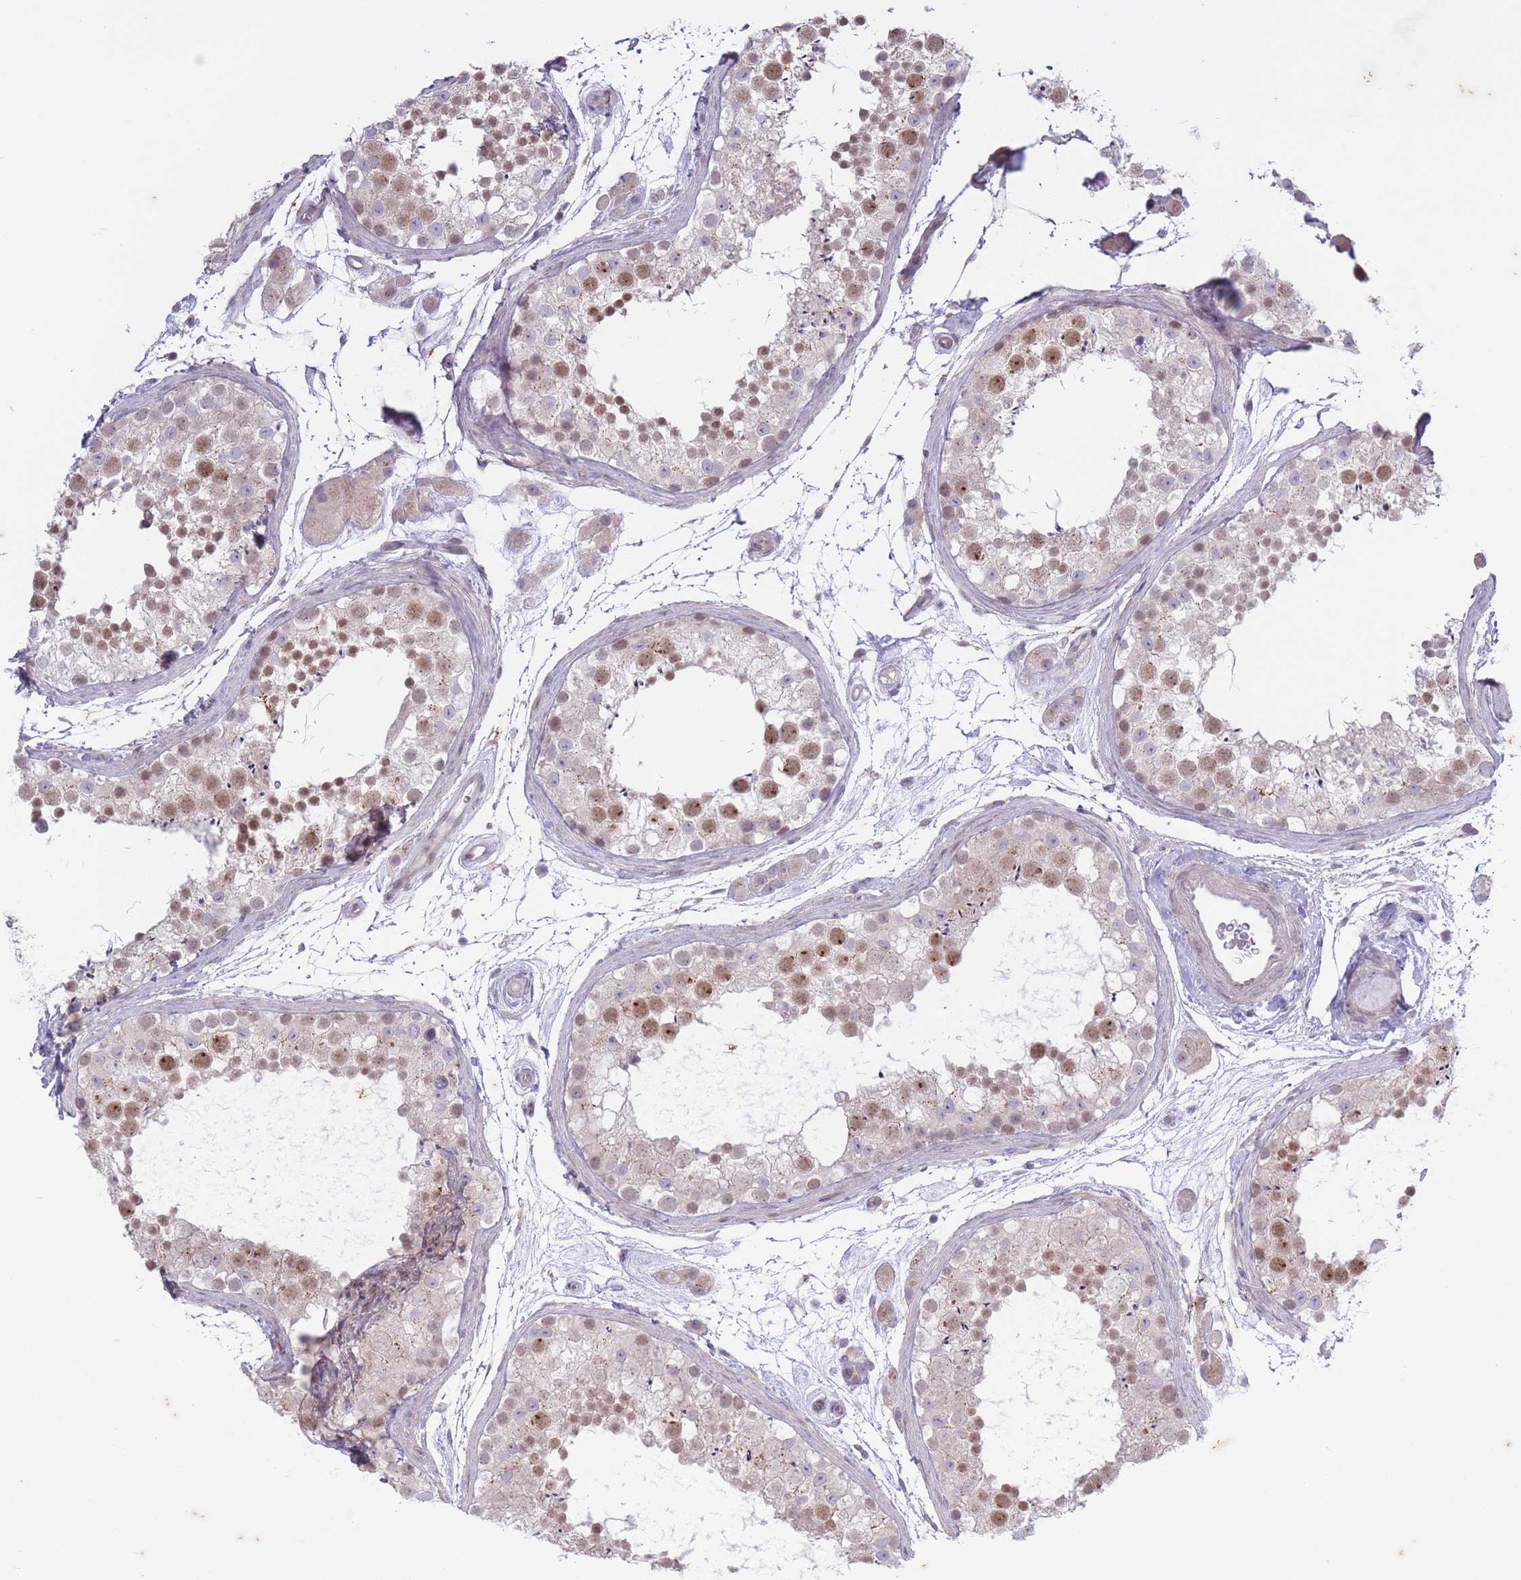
{"staining": {"intensity": "moderate", "quantity": "25%-75%", "location": "nuclear"}, "tissue": "testis", "cell_type": "Cells in seminiferous ducts", "image_type": "normal", "snomed": [{"axis": "morphology", "description": "Normal tissue, NOS"}, {"axis": "topography", "description": "Testis"}], "caption": "Immunohistochemical staining of normal testis exhibits moderate nuclear protein staining in approximately 25%-75% of cells in seminiferous ducts.", "gene": "ARPIN", "patient": {"sex": "male", "age": 41}}